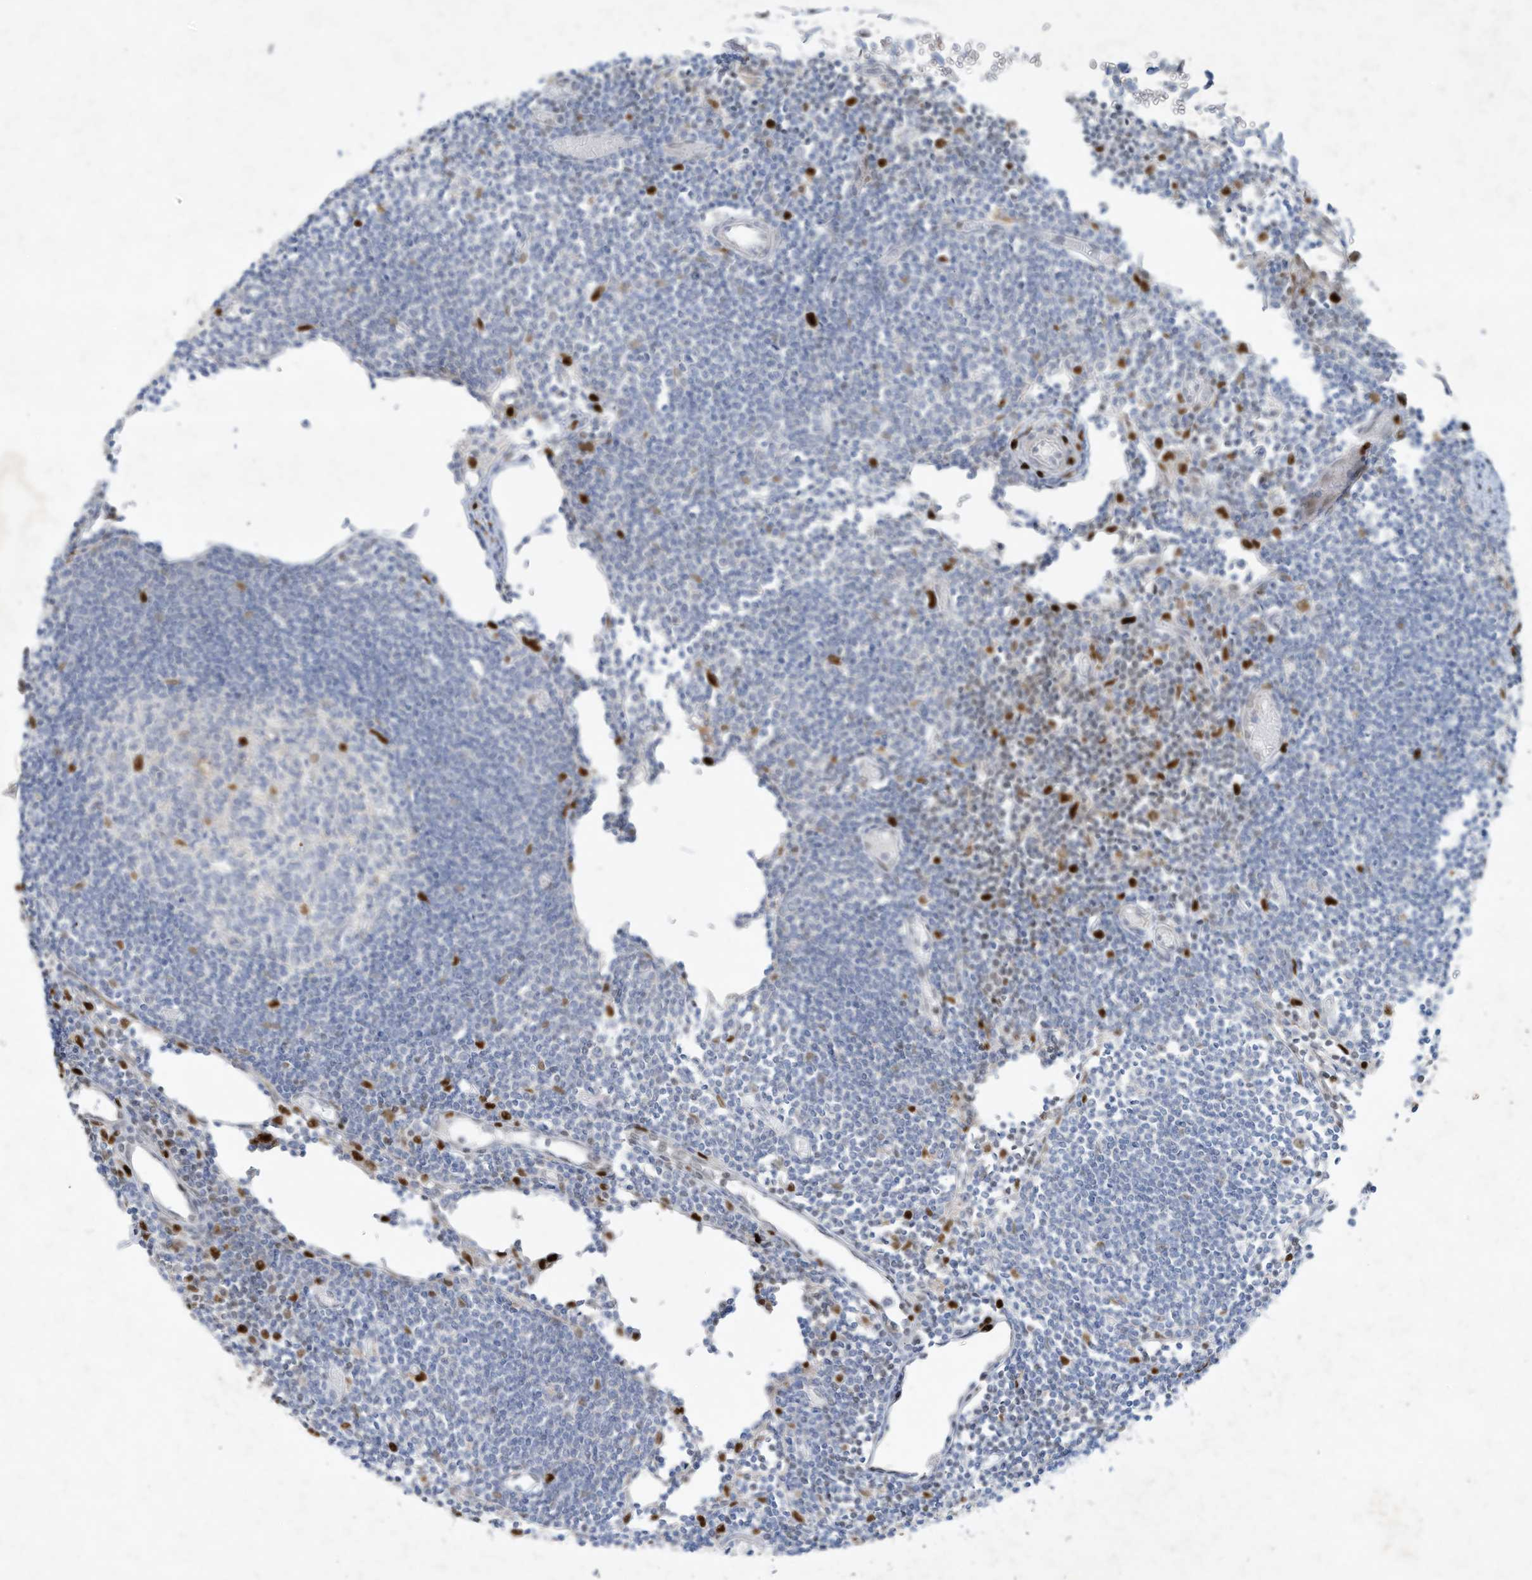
{"staining": {"intensity": "negative", "quantity": "none", "location": "none"}, "tissue": "lymph node", "cell_type": "Germinal center cells", "image_type": "normal", "snomed": [{"axis": "morphology", "description": "Normal tissue, NOS"}, {"axis": "topography", "description": "Lymph node"}], "caption": "DAB (3,3'-diaminobenzidine) immunohistochemical staining of unremarkable human lymph node reveals no significant positivity in germinal center cells.", "gene": "TUBE1", "patient": {"sex": "female", "age": 11}}